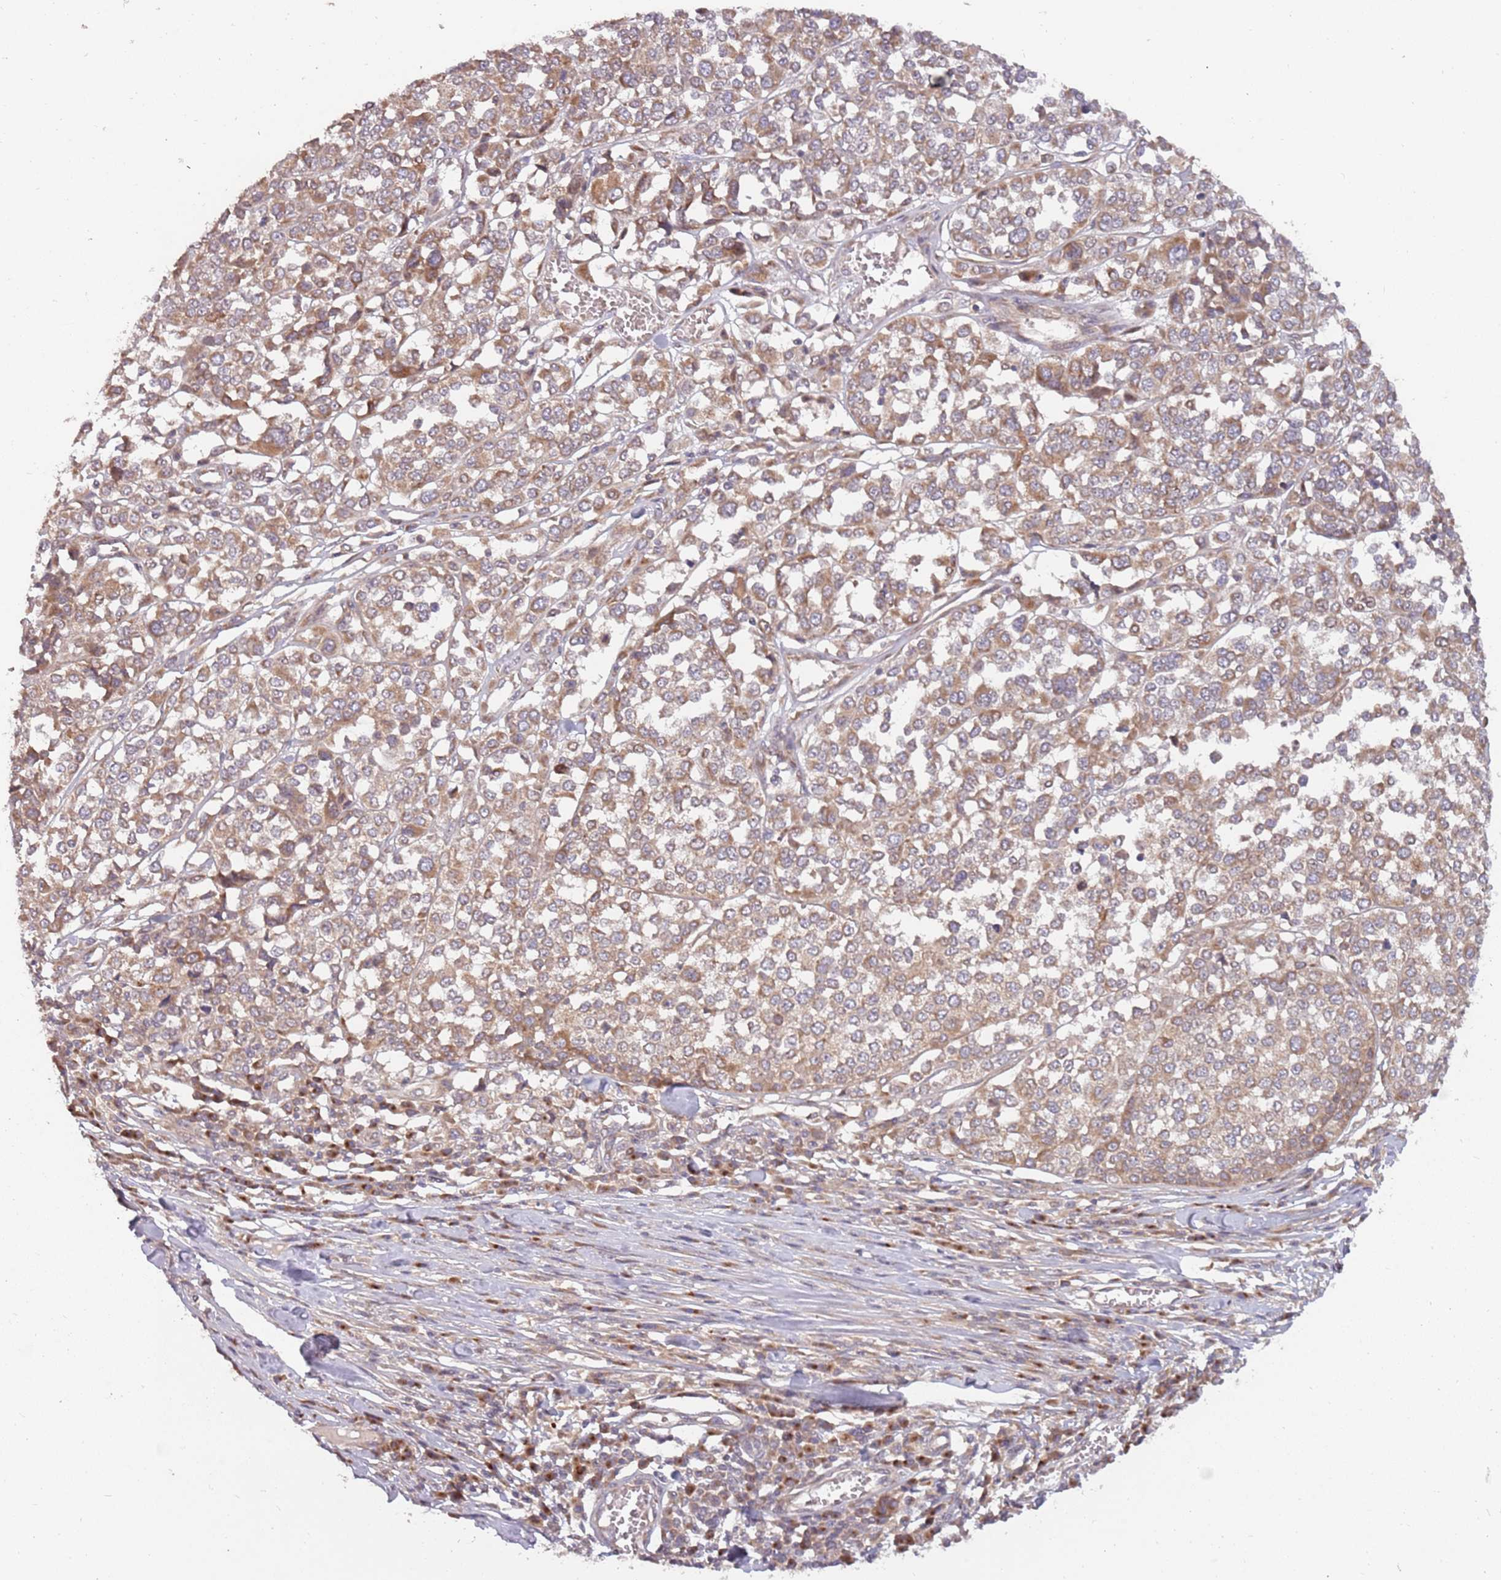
{"staining": {"intensity": "moderate", "quantity": ">75%", "location": "cytoplasmic/membranous"}, "tissue": "melanoma", "cell_type": "Tumor cells", "image_type": "cancer", "snomed": [{"axis": "morphology", "description": "Malignant melanoma, Metastatic site"}, {"axis": "topography", "description": "Lymph node"}], "caption": "Melanoma was stained to show a protein in brown. There is medium levels of moderate cytoplasmic/membranous expression in about >75% of tumor cells.", "gene": "PLD6", "patient": {"sex": "male", "age": 44}}